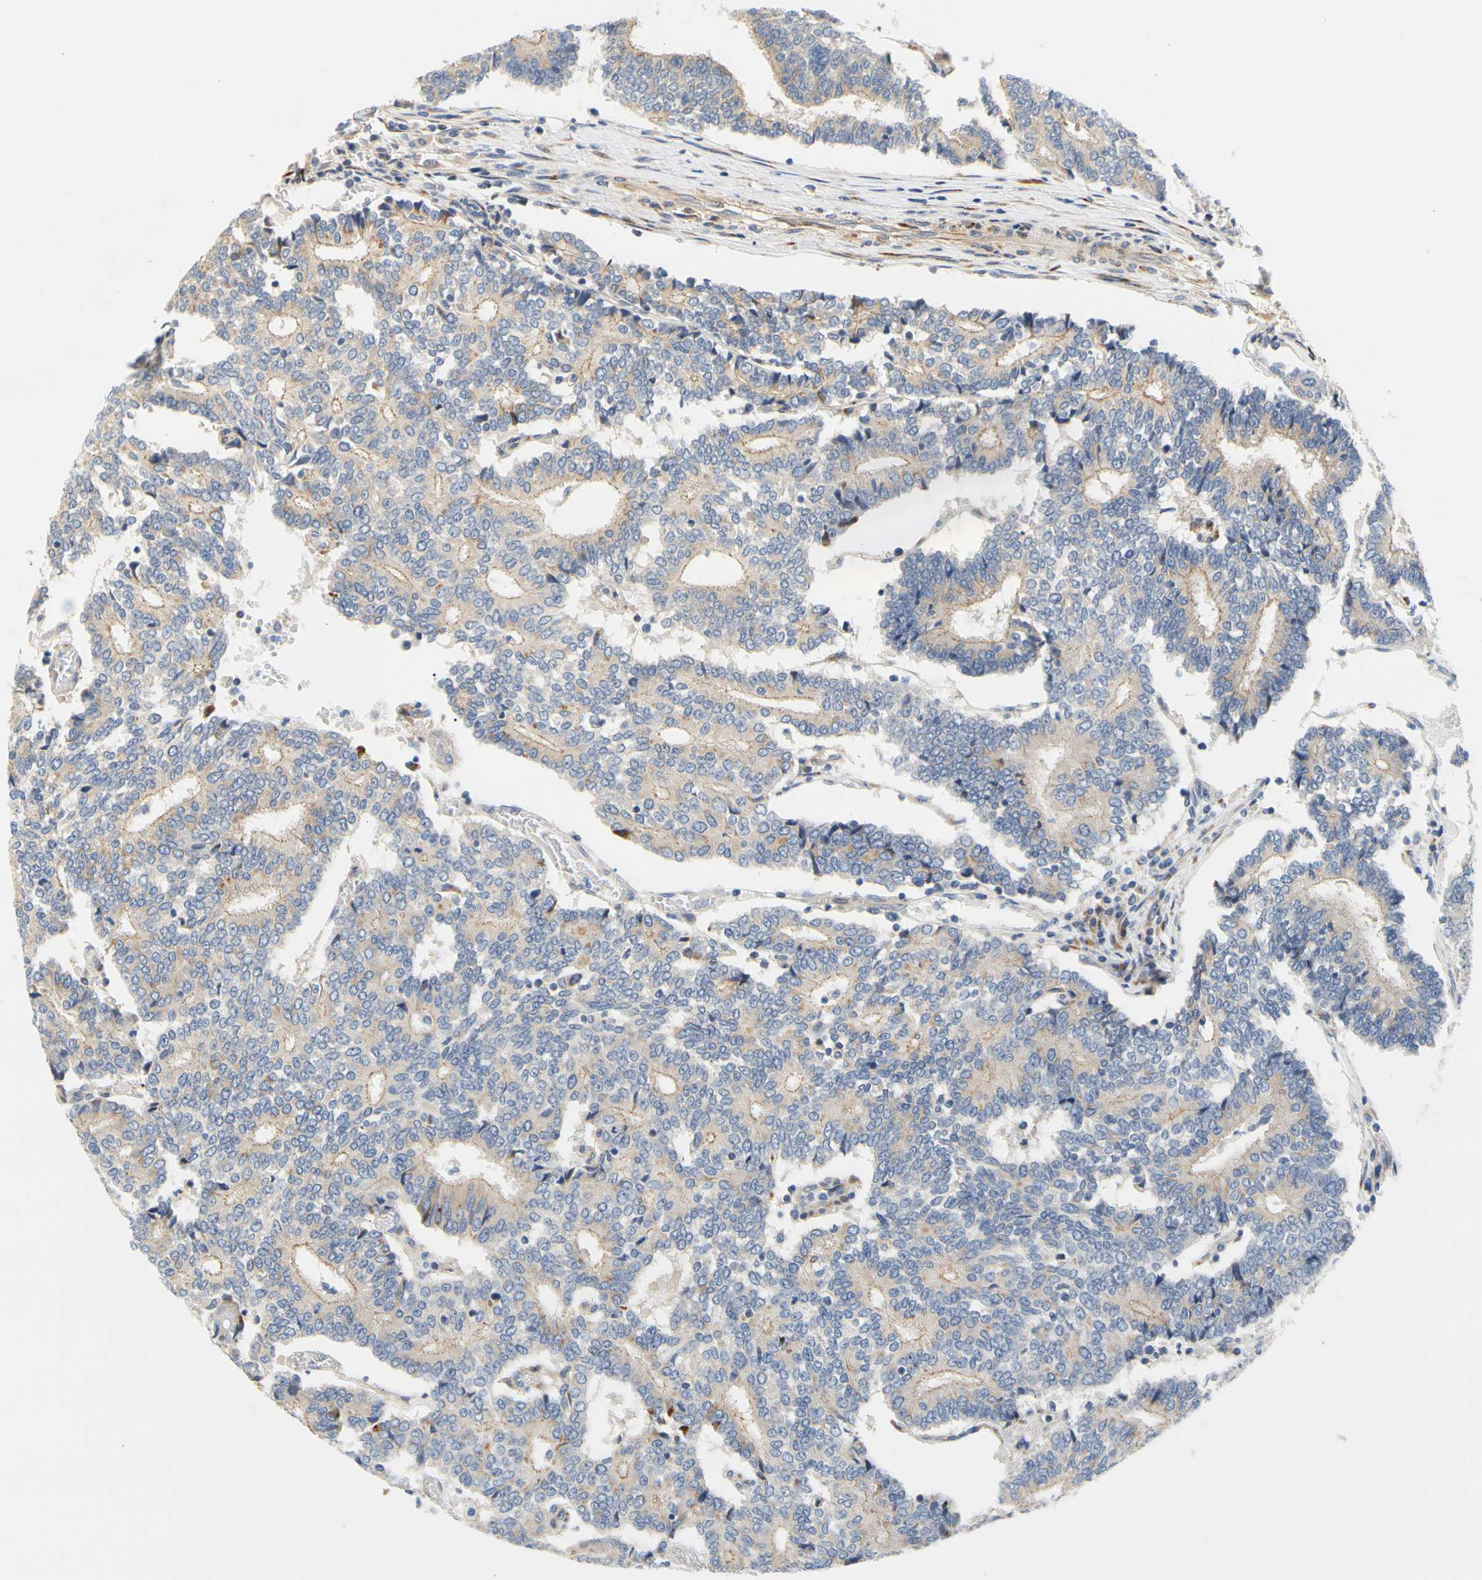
{"staining": {"intensity": "weak", "quantity": "<25%", "location": "cytoplasmic/membranous"}, "tissue": "prostate cancer", "cell_type": "Tumor cells", "image_type": "cancer", "snomed": [{"axis": "morphology", "description": "Adenocarcinoma, High grade"}, {"axis": "topography", "description": "Prostate"}], "caption": "Immunohistochemical staining of prostate cancer (adenocarcinoma (high-grade)) demonstrates no significant expression in tumor cells.", "gene": "ZNF236", "patient": {"sex": "male", "age": 55}}